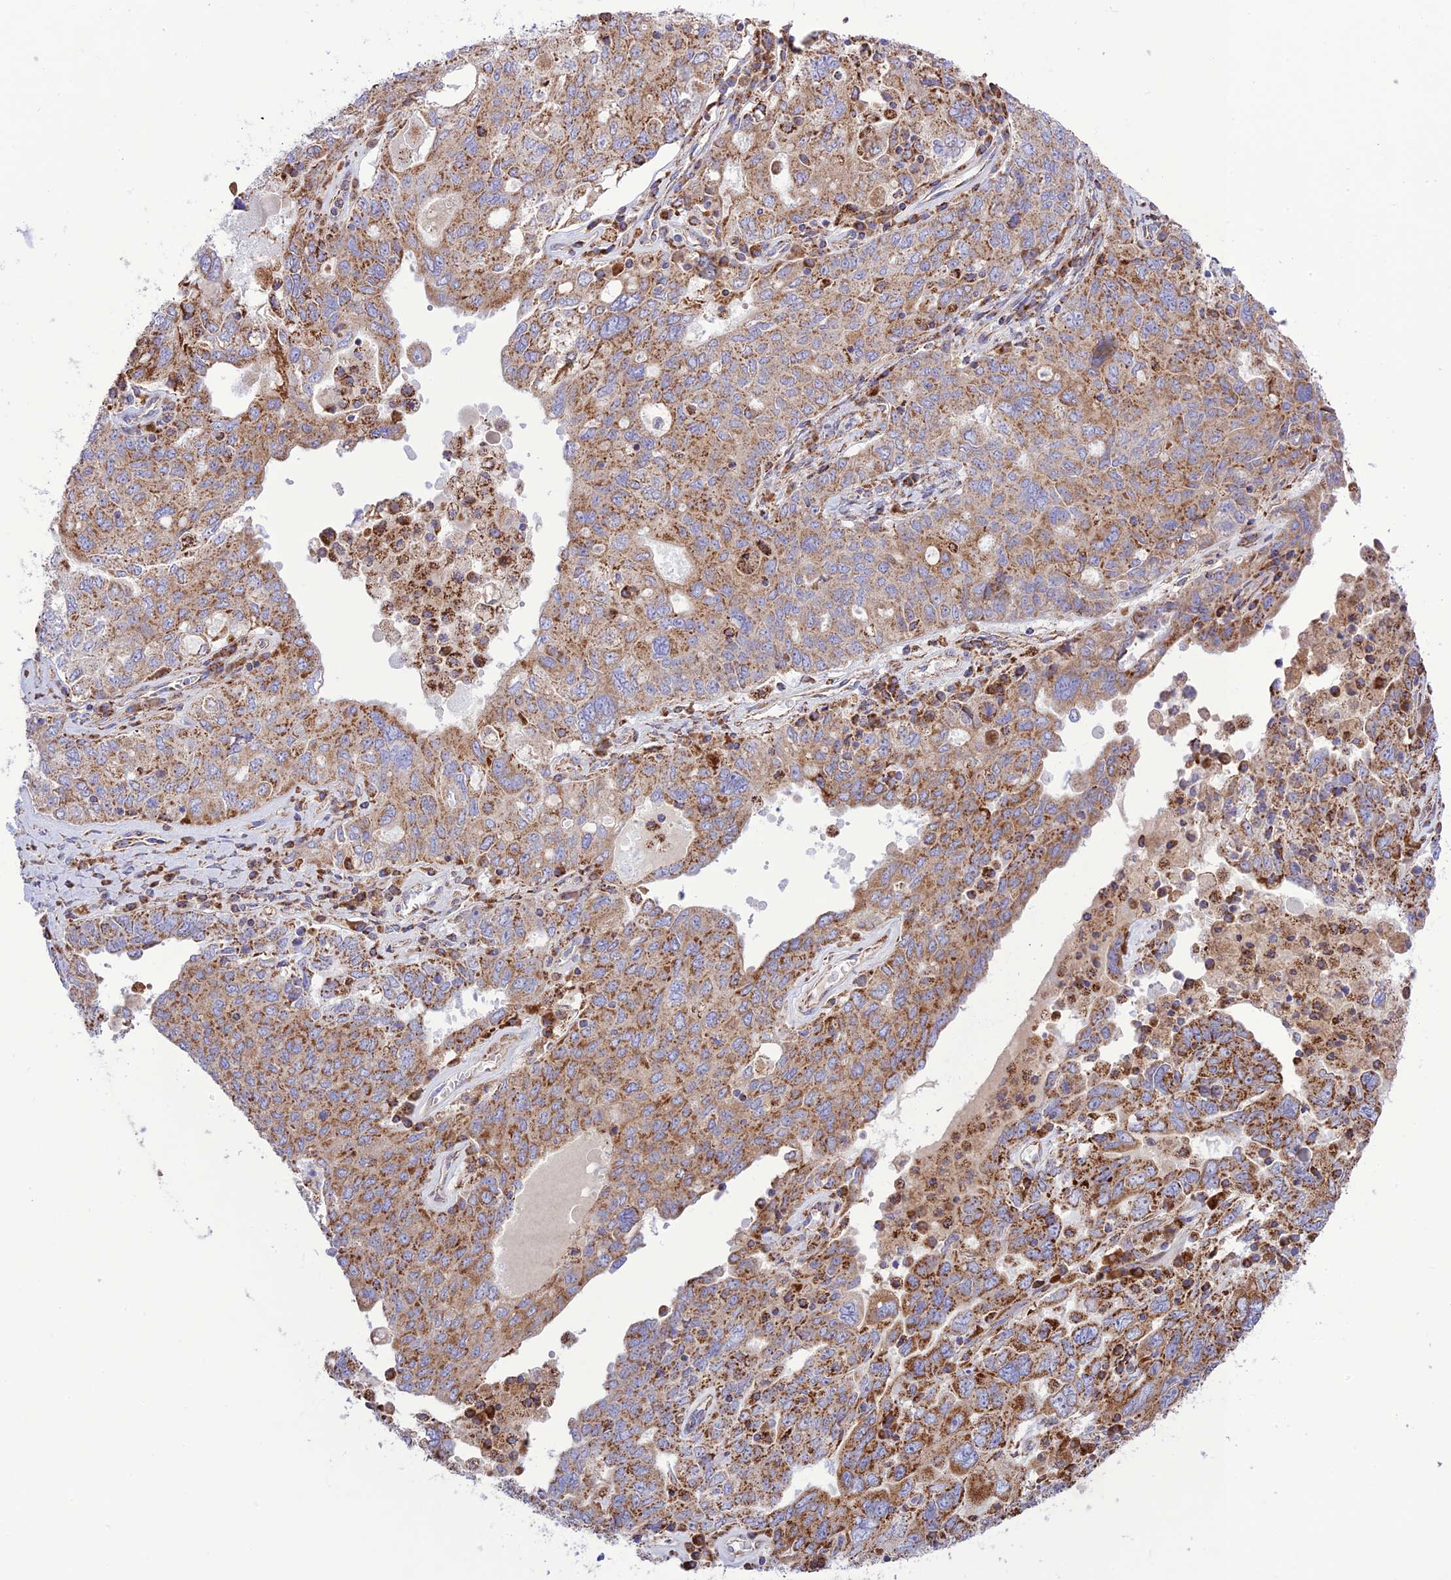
{"staining": {"intensity": "moderate", "quantity": ">75%", "location": "cytoplasmic/membranous"}, "tissue": "ovarian cancer", "cell_type": "Tumor cells", "image_type": "cancer", "snomed": [{"axis": "morphology", "description": "Carcinoma, endometroid"}, {"axis": "topography", "description": "Ovary"}], "caption": "The immunohistochemical stain labels moderate cytoplasmic/membranous expression in tumor cells of ovarian cancer tissue. The staining was performed using DAB (3,3'-diaminobenzidine) to visualize the protein expression in brown, while the nuclei were stained in blue with hematoxylin (Magnification: 20x).", "gene": "UAP1L1", "patient": {"sex": "female", "age": 62}}